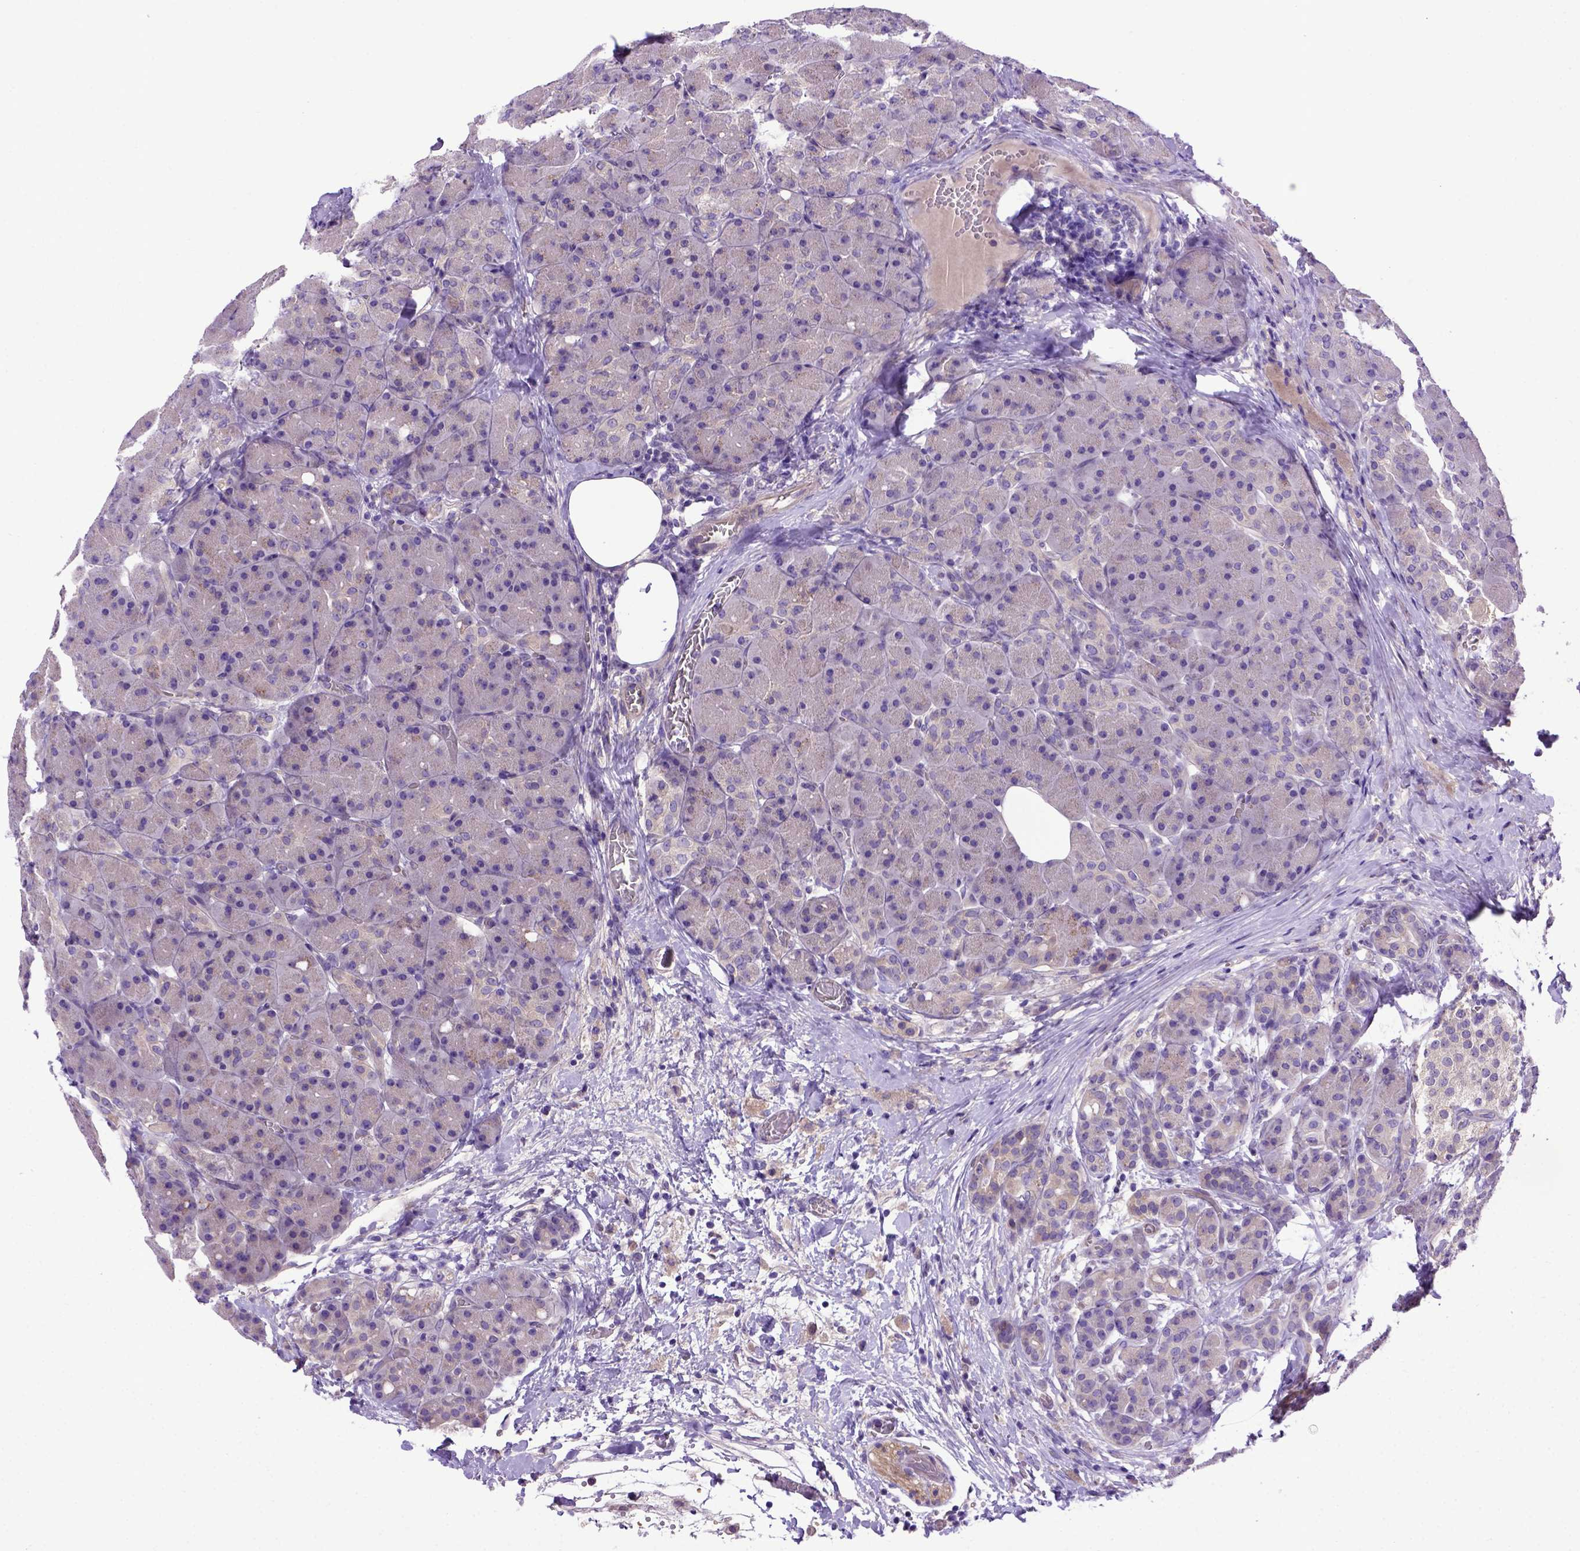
{"staining": {"intensity": "negative", "quantity": "none", "location": "none"}, "tissue": "pancreas", "cell_type": "Exocrine glandular cells", "image_type": "normal", "snomed": [{"axis": "morphology", "description": "Normal tissue, NOS"}, {"axis": "topography", "description": "Pancreas"}], "caption": "Exocrine glandular cells are negative for brown protein staining in unremarkable pancreas. Brightfield microscopy of IHC stained with DAB (brown) and hematoxylin (blue), captured at high magnification.", "gene": "ADAM12", "patient": {"sex": "male", "age": 55}}